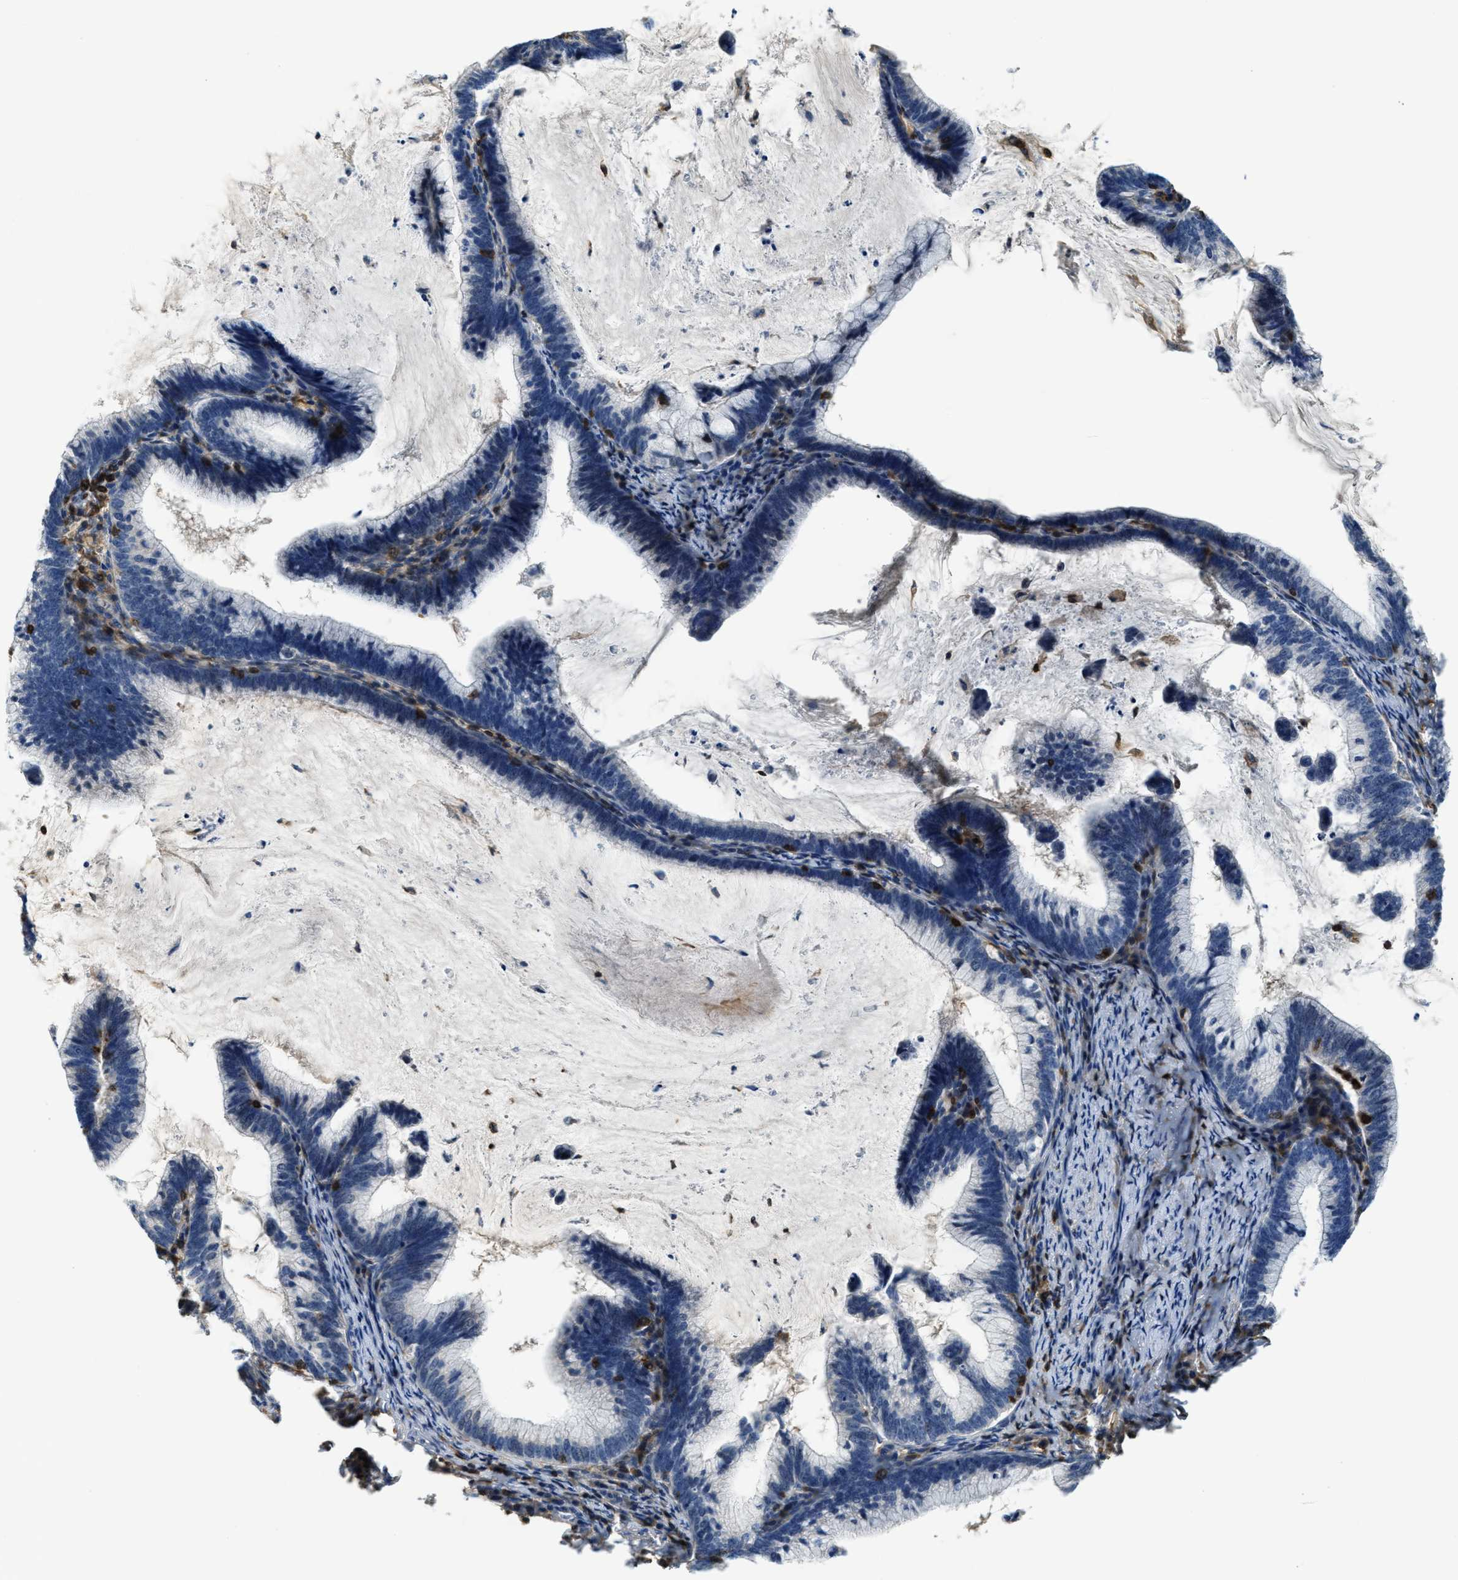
{"staining": {"intensity": "negative", "quantity": "none", "location": "none"}, "tissue": "cervical cancer", "cell_type": "Tumor cells", "image_type": "cancer", "snomed": [{"axis": "morphology", "description": "Adenocarcinoma, NOS"}, {"axis": "topography", "description": "Cervix"}], "caption": "An immunohistochemistry (IHC) image of cervical cancer is shown. There is no staining in tumor cells of cervical cancer.", "gene": "MYO1G", "patient": {"sex": "female", "age": 36}}